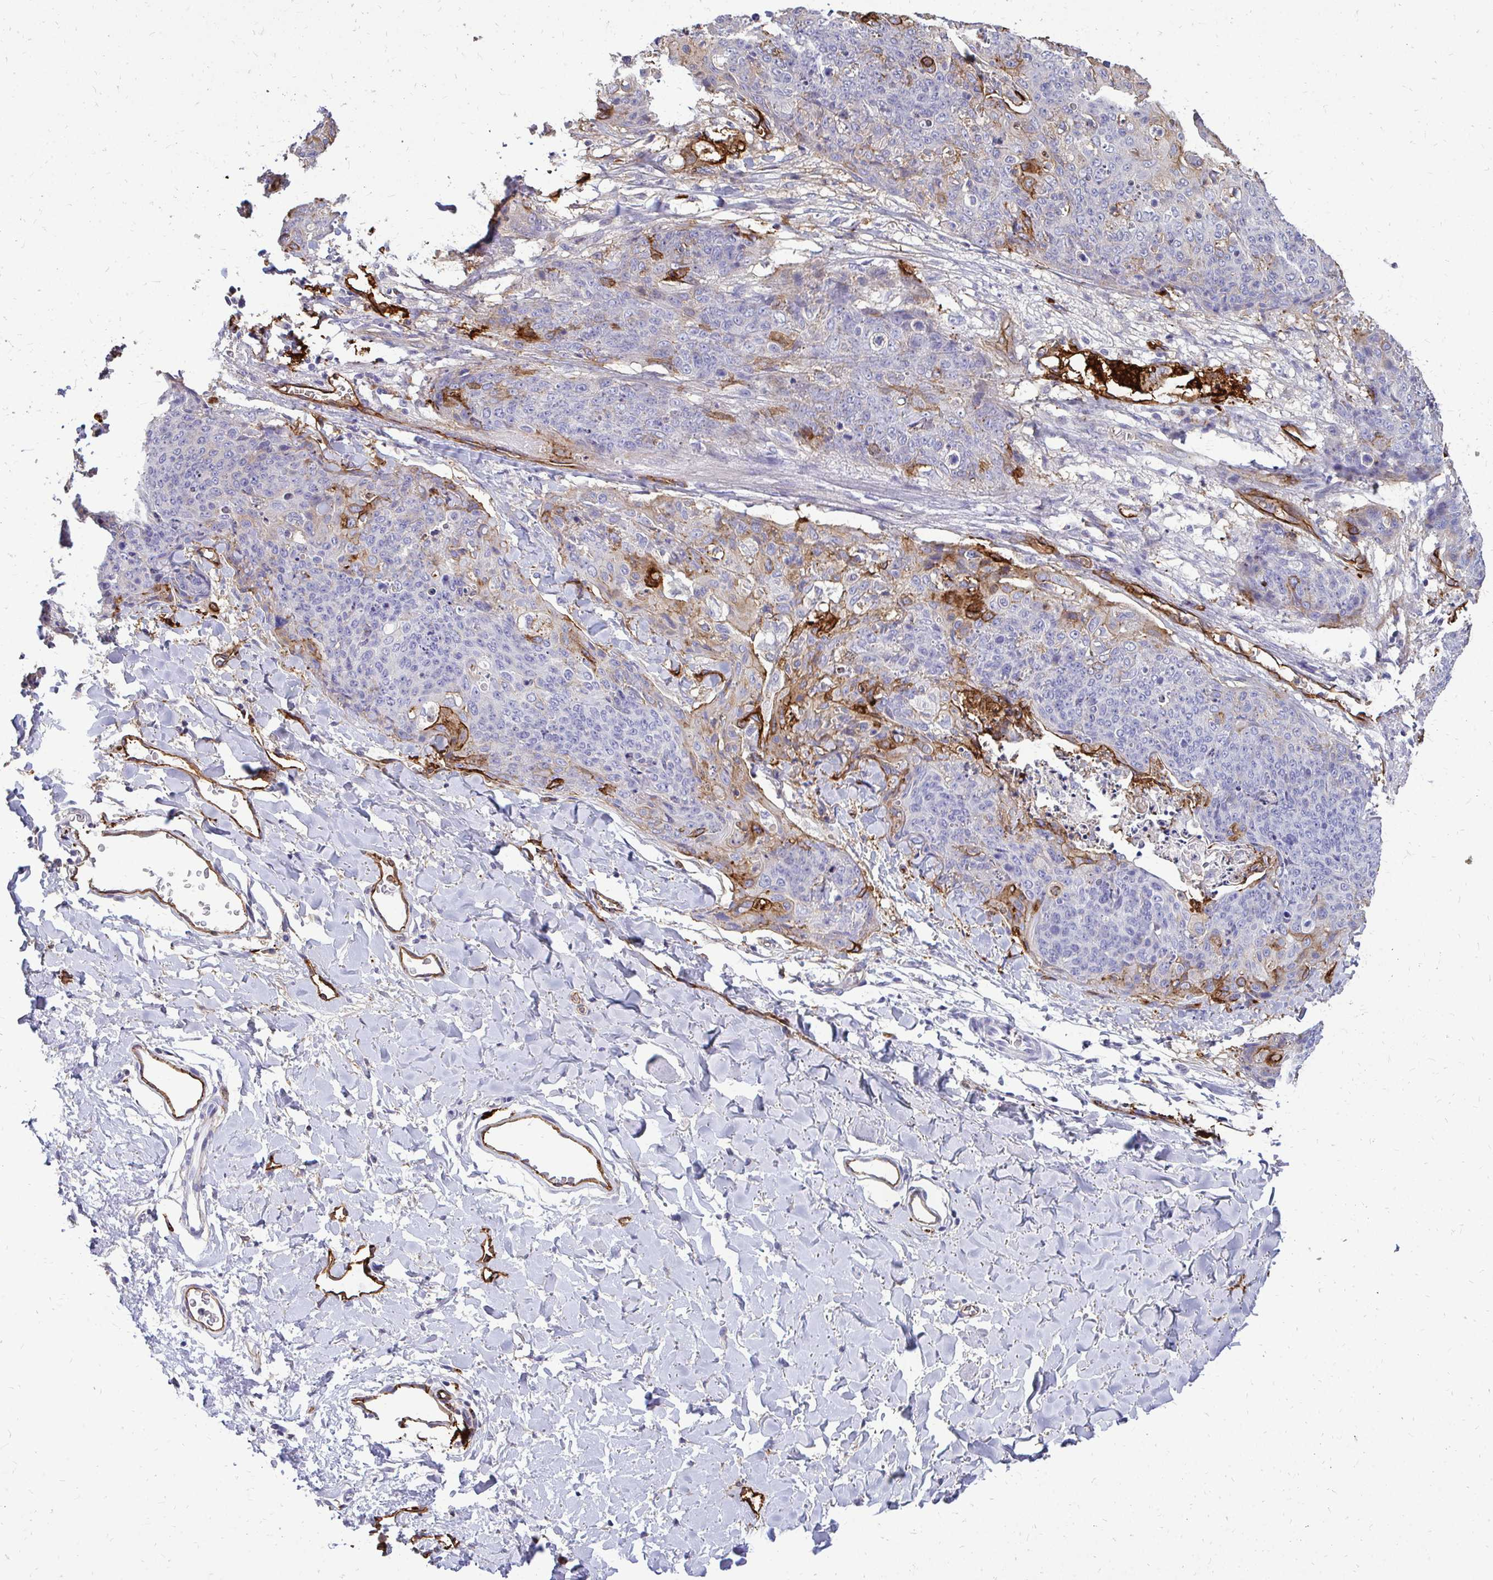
{"staining": {"intensity": "moderate", "quantity": "<25%", "location": "cytoplasmic/membranous"}, "tissue": "skin cancer", "cell_type": "Tumor cells", "image_type": "cancer", "snomed": [{"axis": "morphology", "description": "Squamous cell carcinoma, NOS"}, {"axis": "topography", "description": "Skin"}, {"axis": "topography", "description": "Vulva"}], "caption": "Protein analysis of skin squamous cell carcinoma tissue reveals moderate cytoplasmic/membranous expression in approximately <25% of tumor cells.", "gene": "MARCKSL1", "patient": {"sex": "female", "age": 85}}